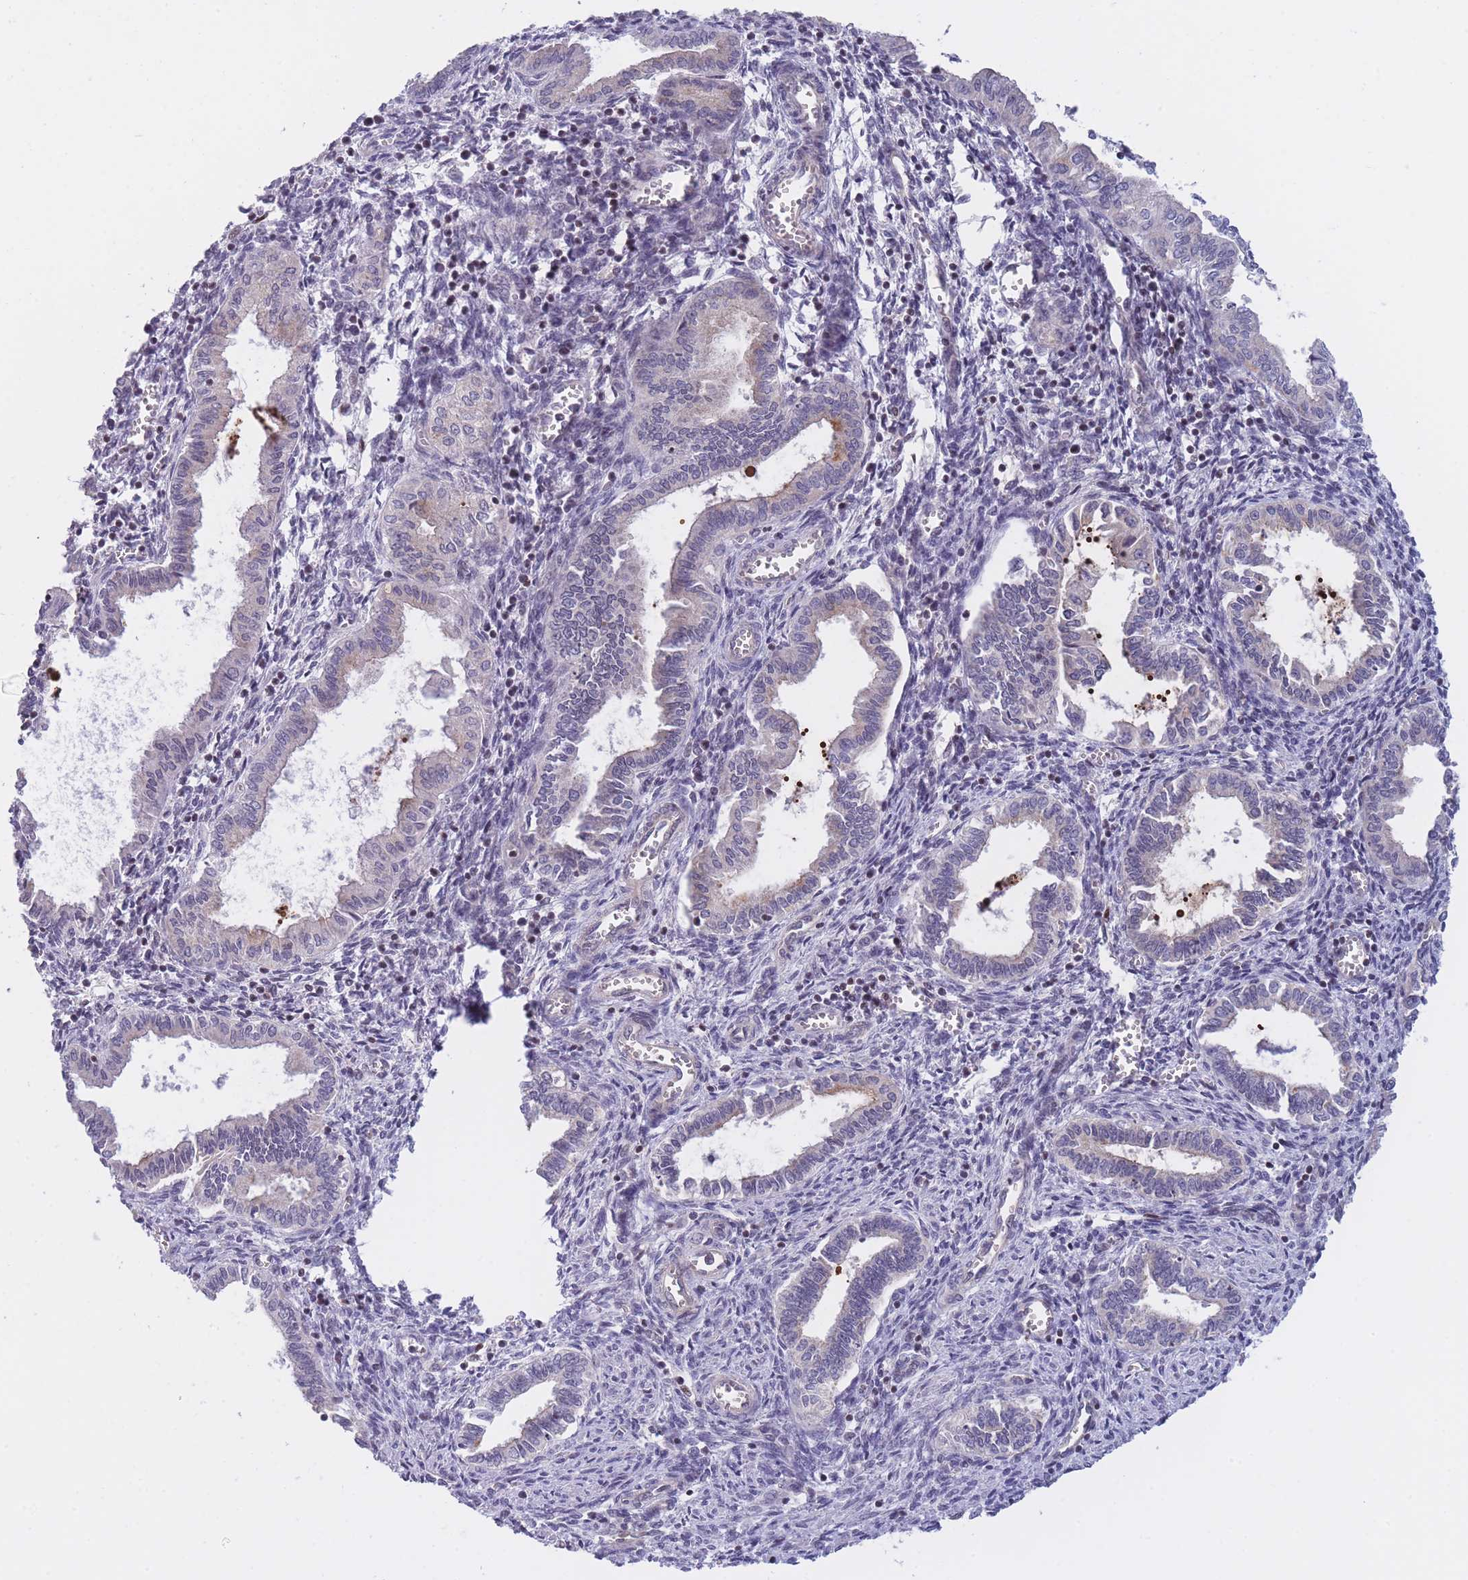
{"staining": {"intensity": "negative", "quantity": "none", "location": "none"}, "tissue": "endometrium", "cell_type": "Cells in endometrial stroma", "image_type": "normal", "snomed": [{"axis": "morphology", "description": "Normal tissue, NOS"}, {"axis": "topography", "description": "Endometrium"}], "caption": "Immunohistochemistry (IHC) photomicrograph of benign endometrium stained for a protein (brown), which demonstrates no expression in cells in endometrial stroma. (Immunohistochemistry (IHC), brightfield microscopy, high magnification).", "gene": "SLC35F5", "patient": {"sex": "female", "age": 37}}